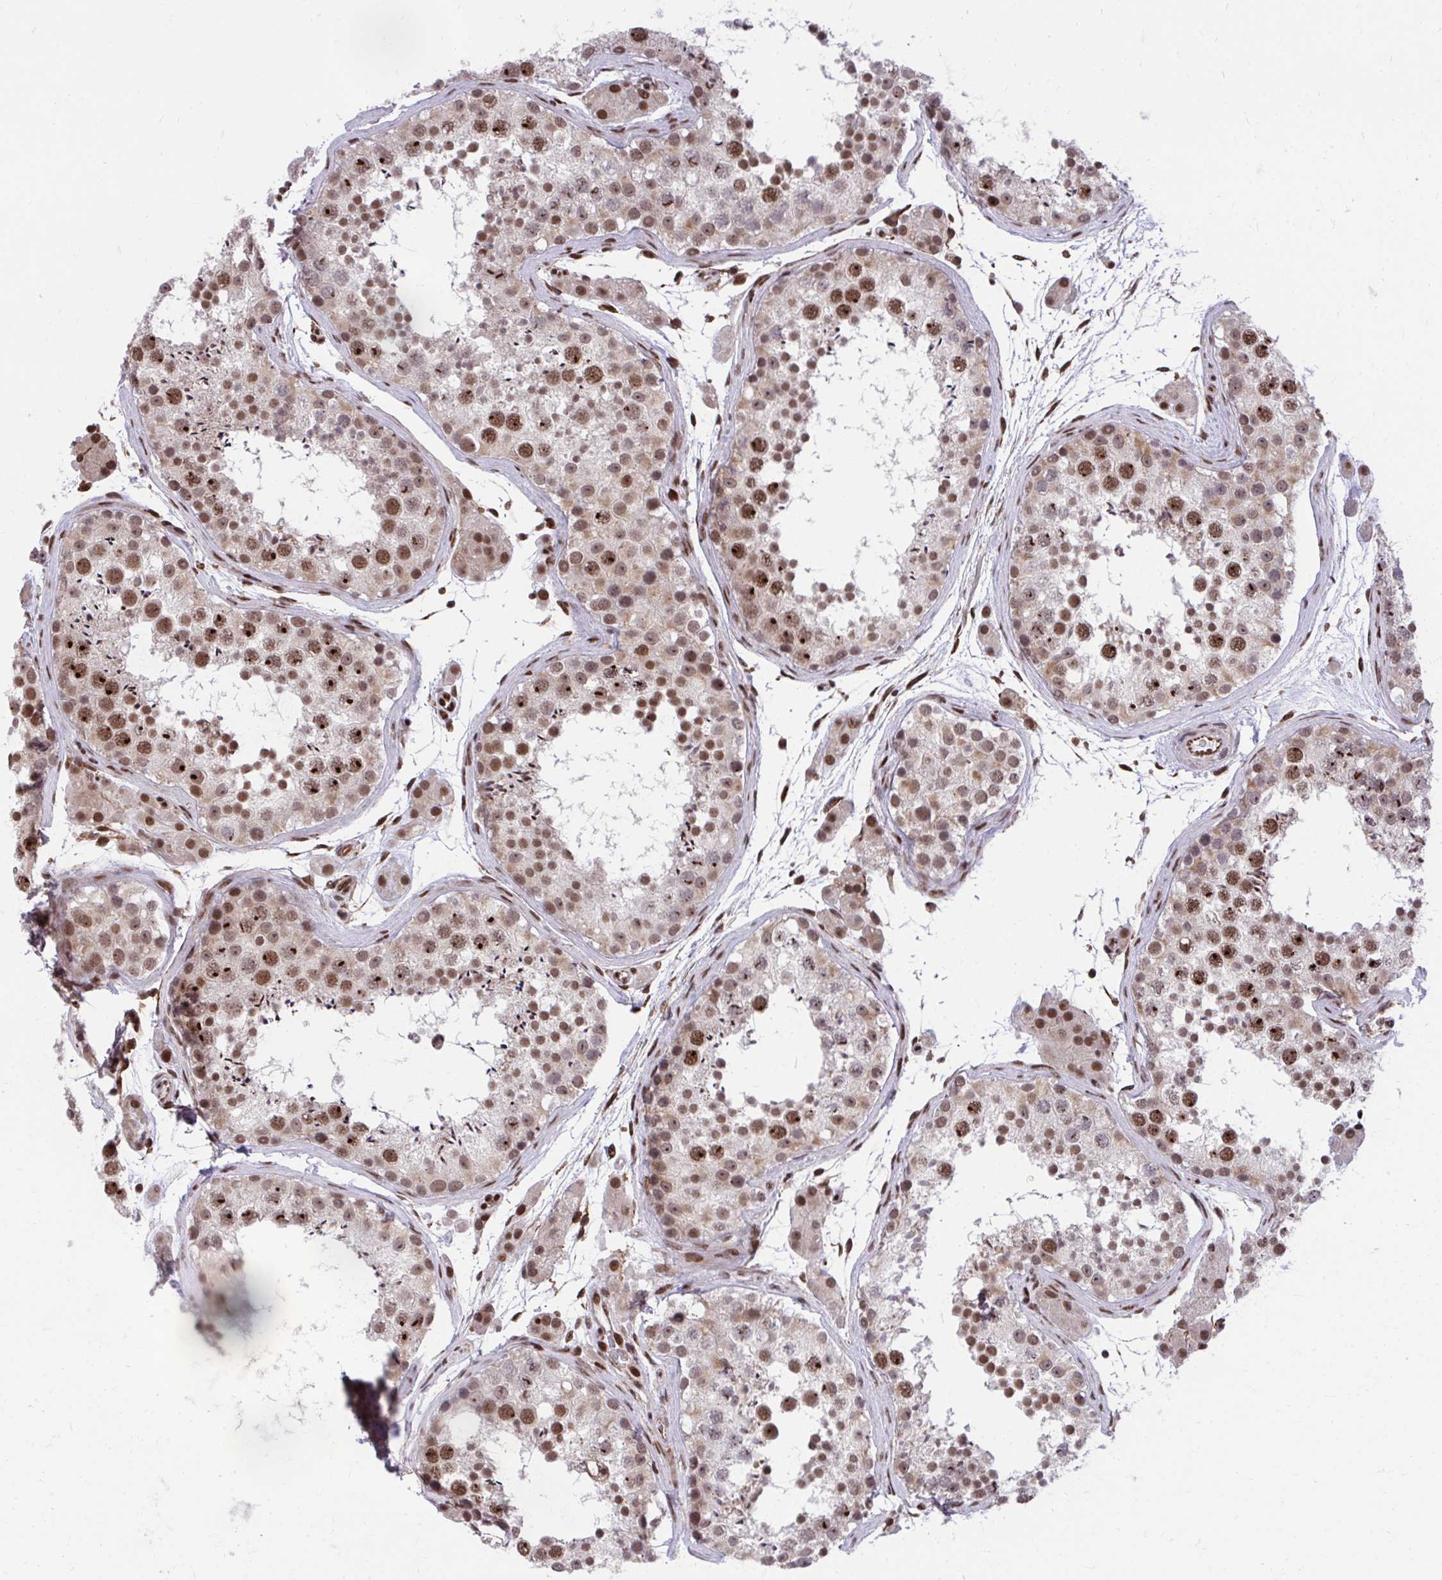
{"staining": {"intensity": "strong", "quantity": ">75%", "location": "nuclear"}, "tissue": "testis", "cell_type": "Cells in seminiferous ducts", "image_type": "normal", "snomed": [{"axis": "morphology", "description": "Normal tissue, NOS"}, {"axis": "topography", "description": "Testis"}], "caption": "This is a photomicrograph of IHC staining of unremarkable testis, which shows strong positivity in the nuclear of cells in seminiferous ducts.", "gene": "HOXA4", "patient": {"sex": "male", "age": 41}}